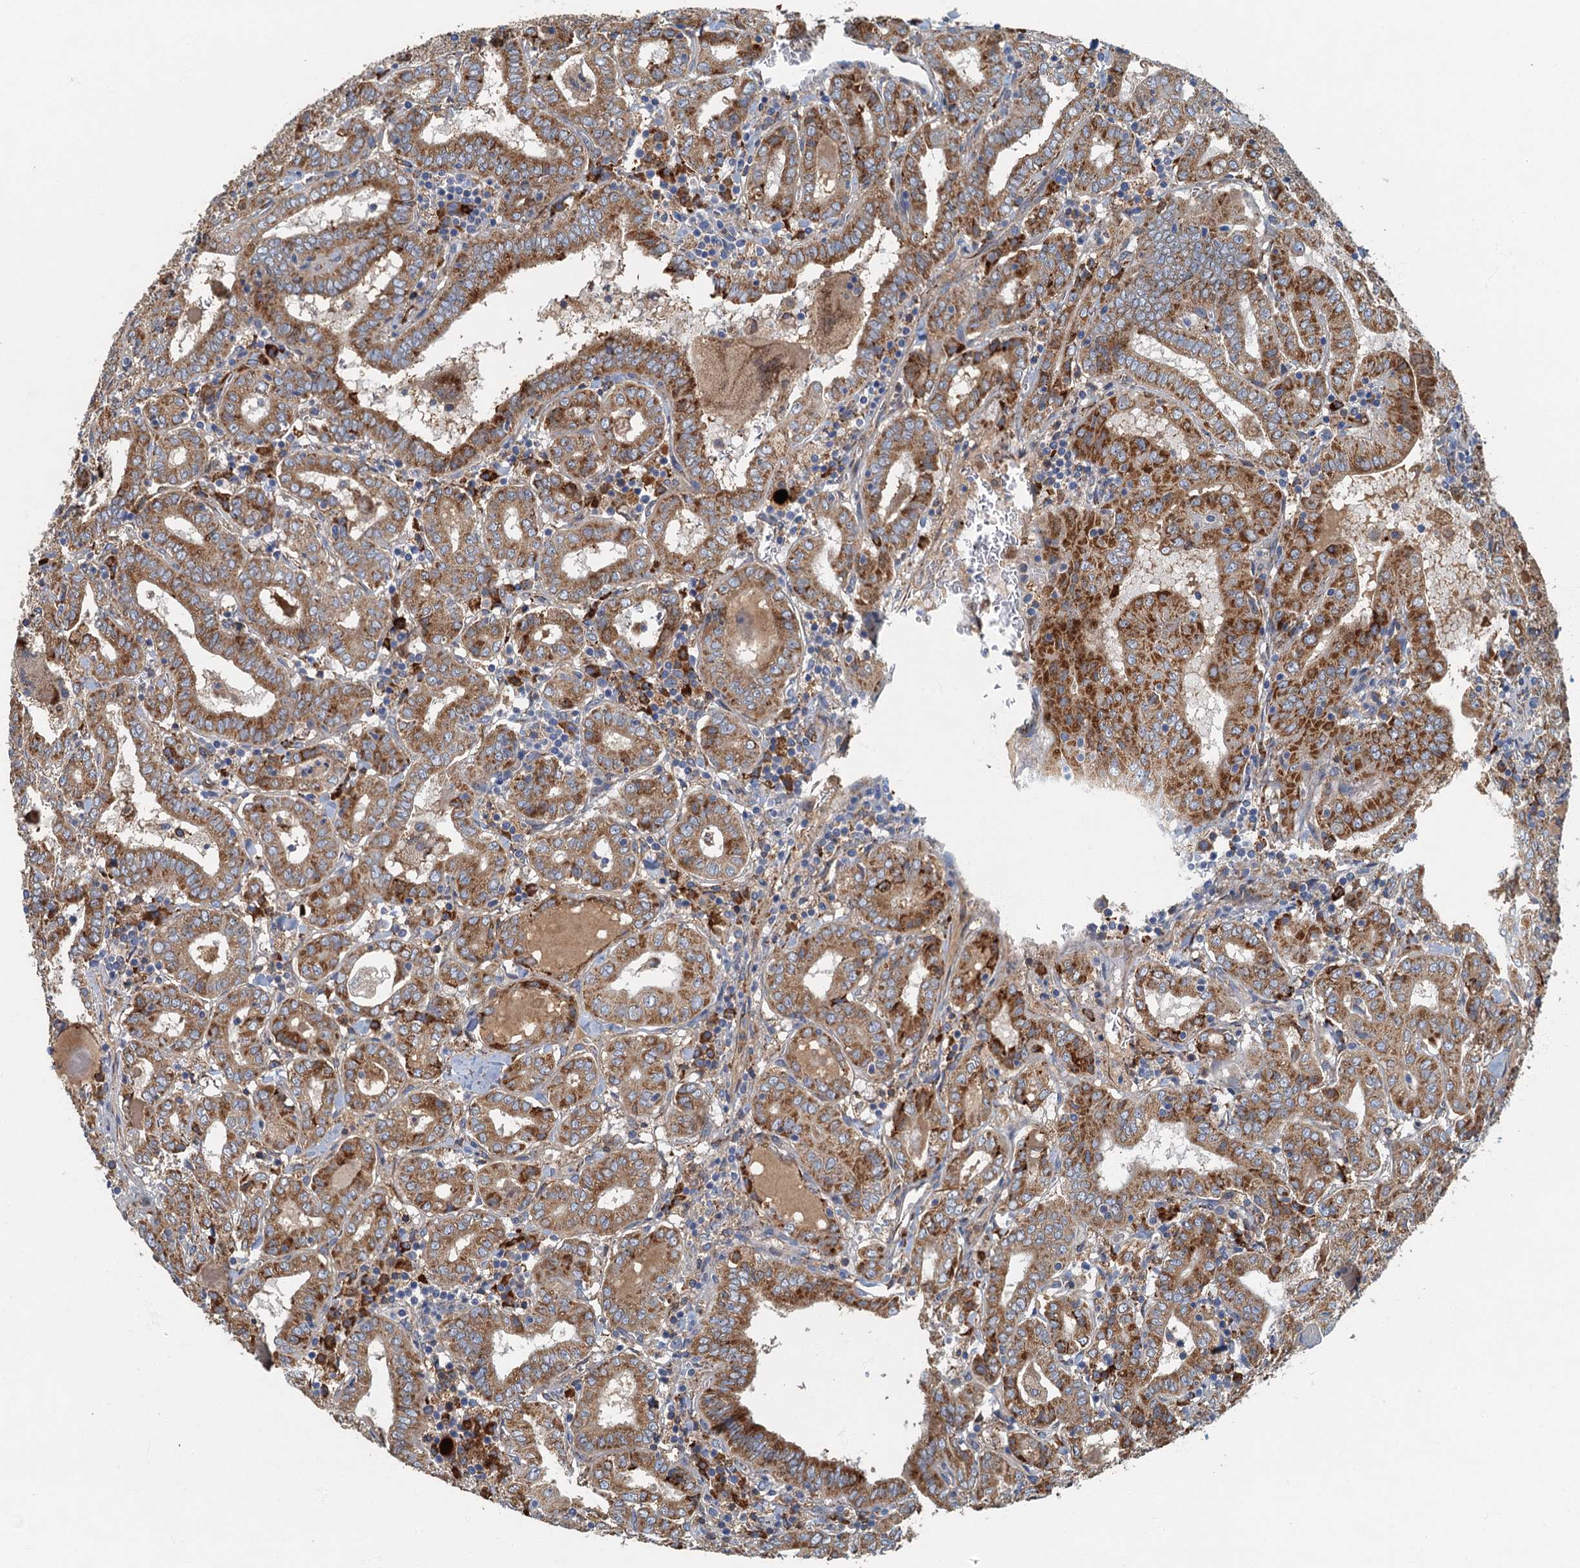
{"staining": {"intensity": "moderate", "quantity": ">75%", "location": "cytoplasmic/membranous"}, "tissue": "thyroid cancer", "cell_type": "Tumor cells", "image_type": "cancer", "snomed": [{"axis": "morphology", "description": "Papillary adenocarcinoma, NOS"}, {"axis": "topography", "description": "Thyroid gland"}], "caption": "Immunohistochemistry of human thyroid cancer (papillary adenocarcinoma) exhibits medium levels of moderate cytoplasmic/membranous positivity in about >75% of tumor cells. Nuclei are stained in blue.", "gene": "SPDYC", "patient": {"sex": "female", "age": 72}}